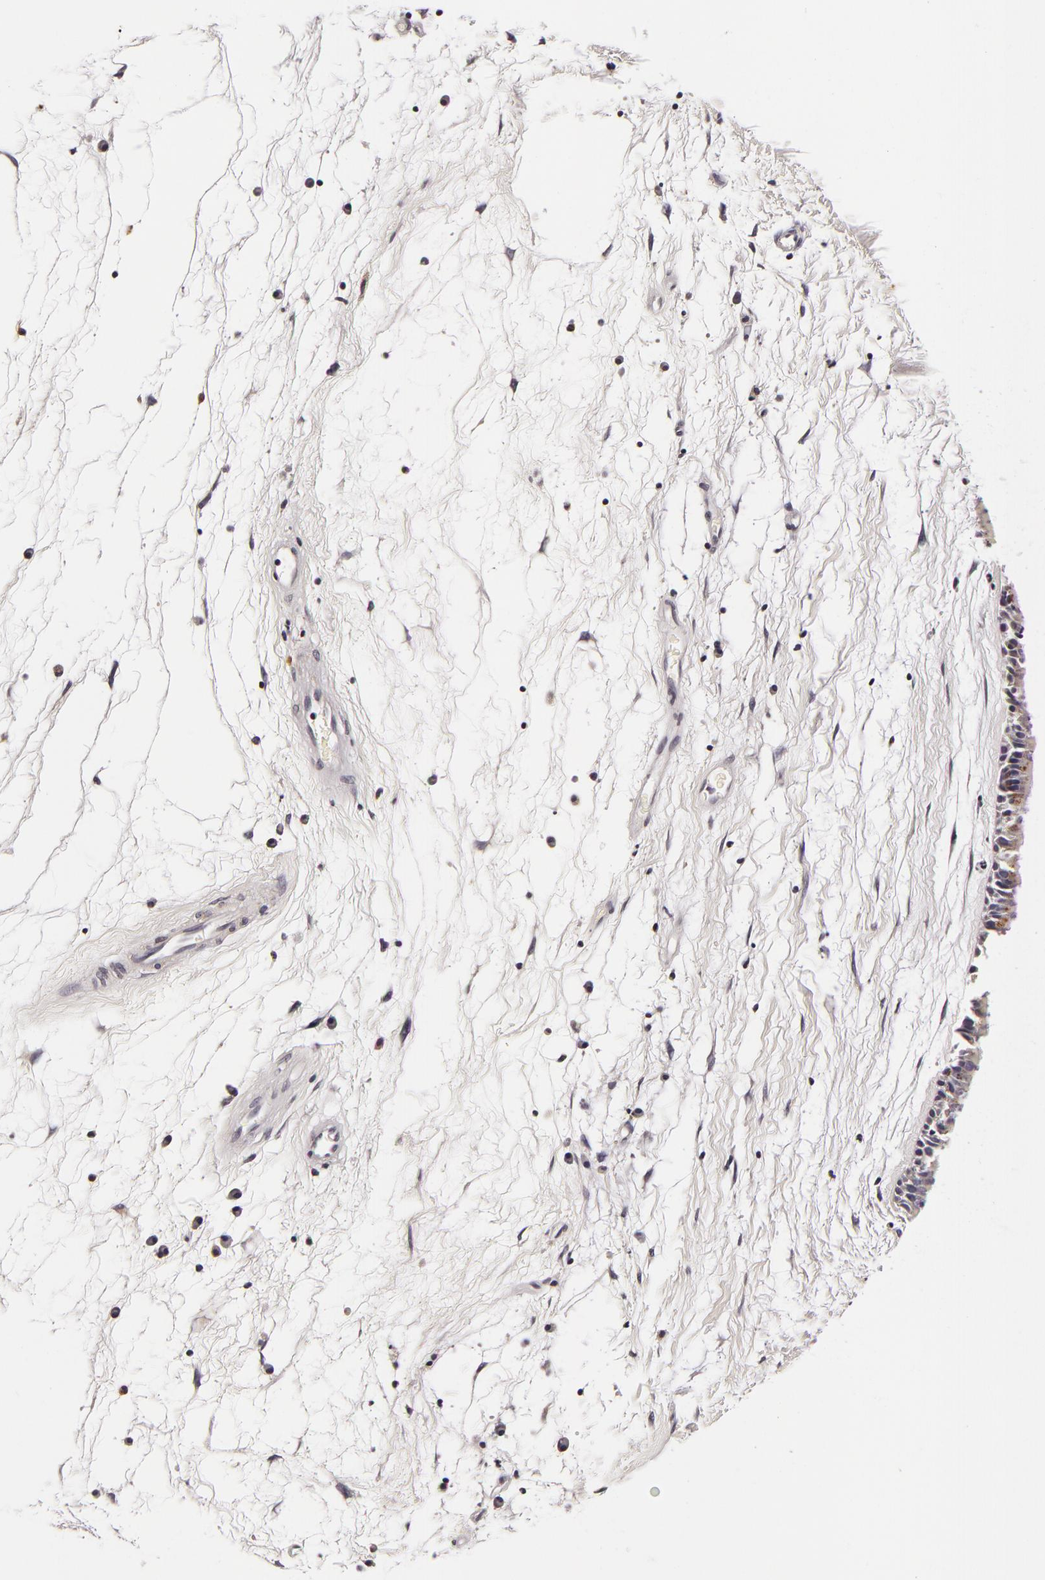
{"staining": {"intensity": "moderate", "quantity": "<25%", "location": "cytoplasmic/membranous"}, "tissue": "nasopharynx", "cell_type": "Respiratory epithelial cells", "image_type": "normal", "snomed": [{"axis": "morphology", "description": "Normal tissue, NOS"}, {"axis": "topography", "description": "Nasopharynx"}], "caption": "Immunohistochemistry (IHC) of unremarkable nasopharynx exhibits low levels of moderate cytoplasmic/membranous staining in about <25% of respiratory epithelial cells. (DAB (3,3'-diaminobenzidine) = brown stain, brightfield microscopy at high magnification).", "gene": "LGALS3BP", "patient": {"sex": "male", "age": 13}}